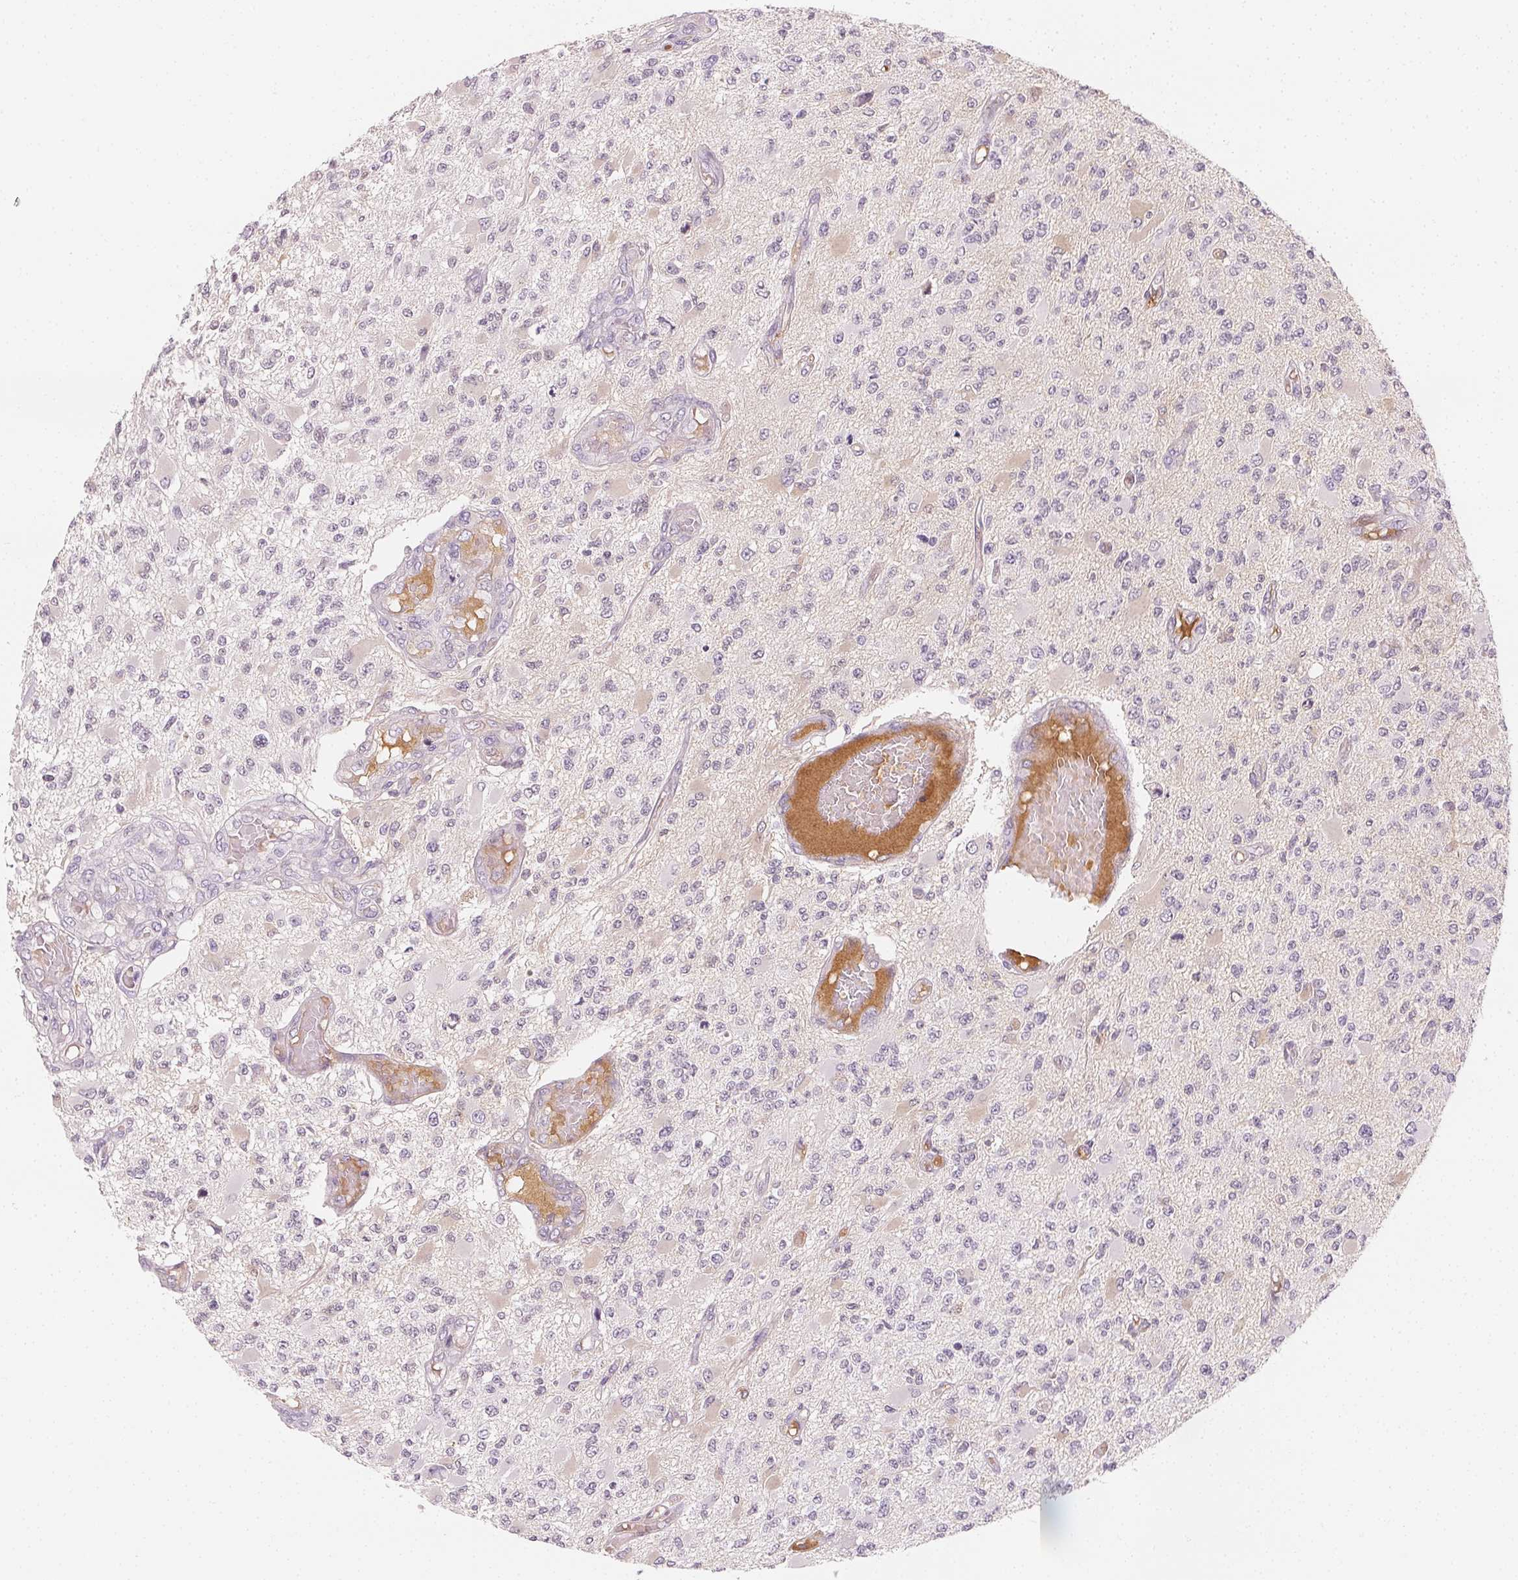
{"staining": {"intensity": "negative", "quantity": "none", "location": "none"}, "tissue": "glioma", "cell_type": "Tumor cells", "image_type": "cancer", "snomed": [{"axis": "morphology", "description": "Glioma, malignant, High grade"}, {"axis": "topography", "description": "Brain"}], "caption": "The immunohistochemistry (IHC) photomicrograph has no significant positivity in tumor cells of malignant glioma (high-grade) tissue. The staining is performed using DAB (3,3'-diaminobenzidine) brown chromogen with nuclei counter-stained in using hematoxylin.", "gene": "AFM", "patient": {"sex": "female", "age": 63}}